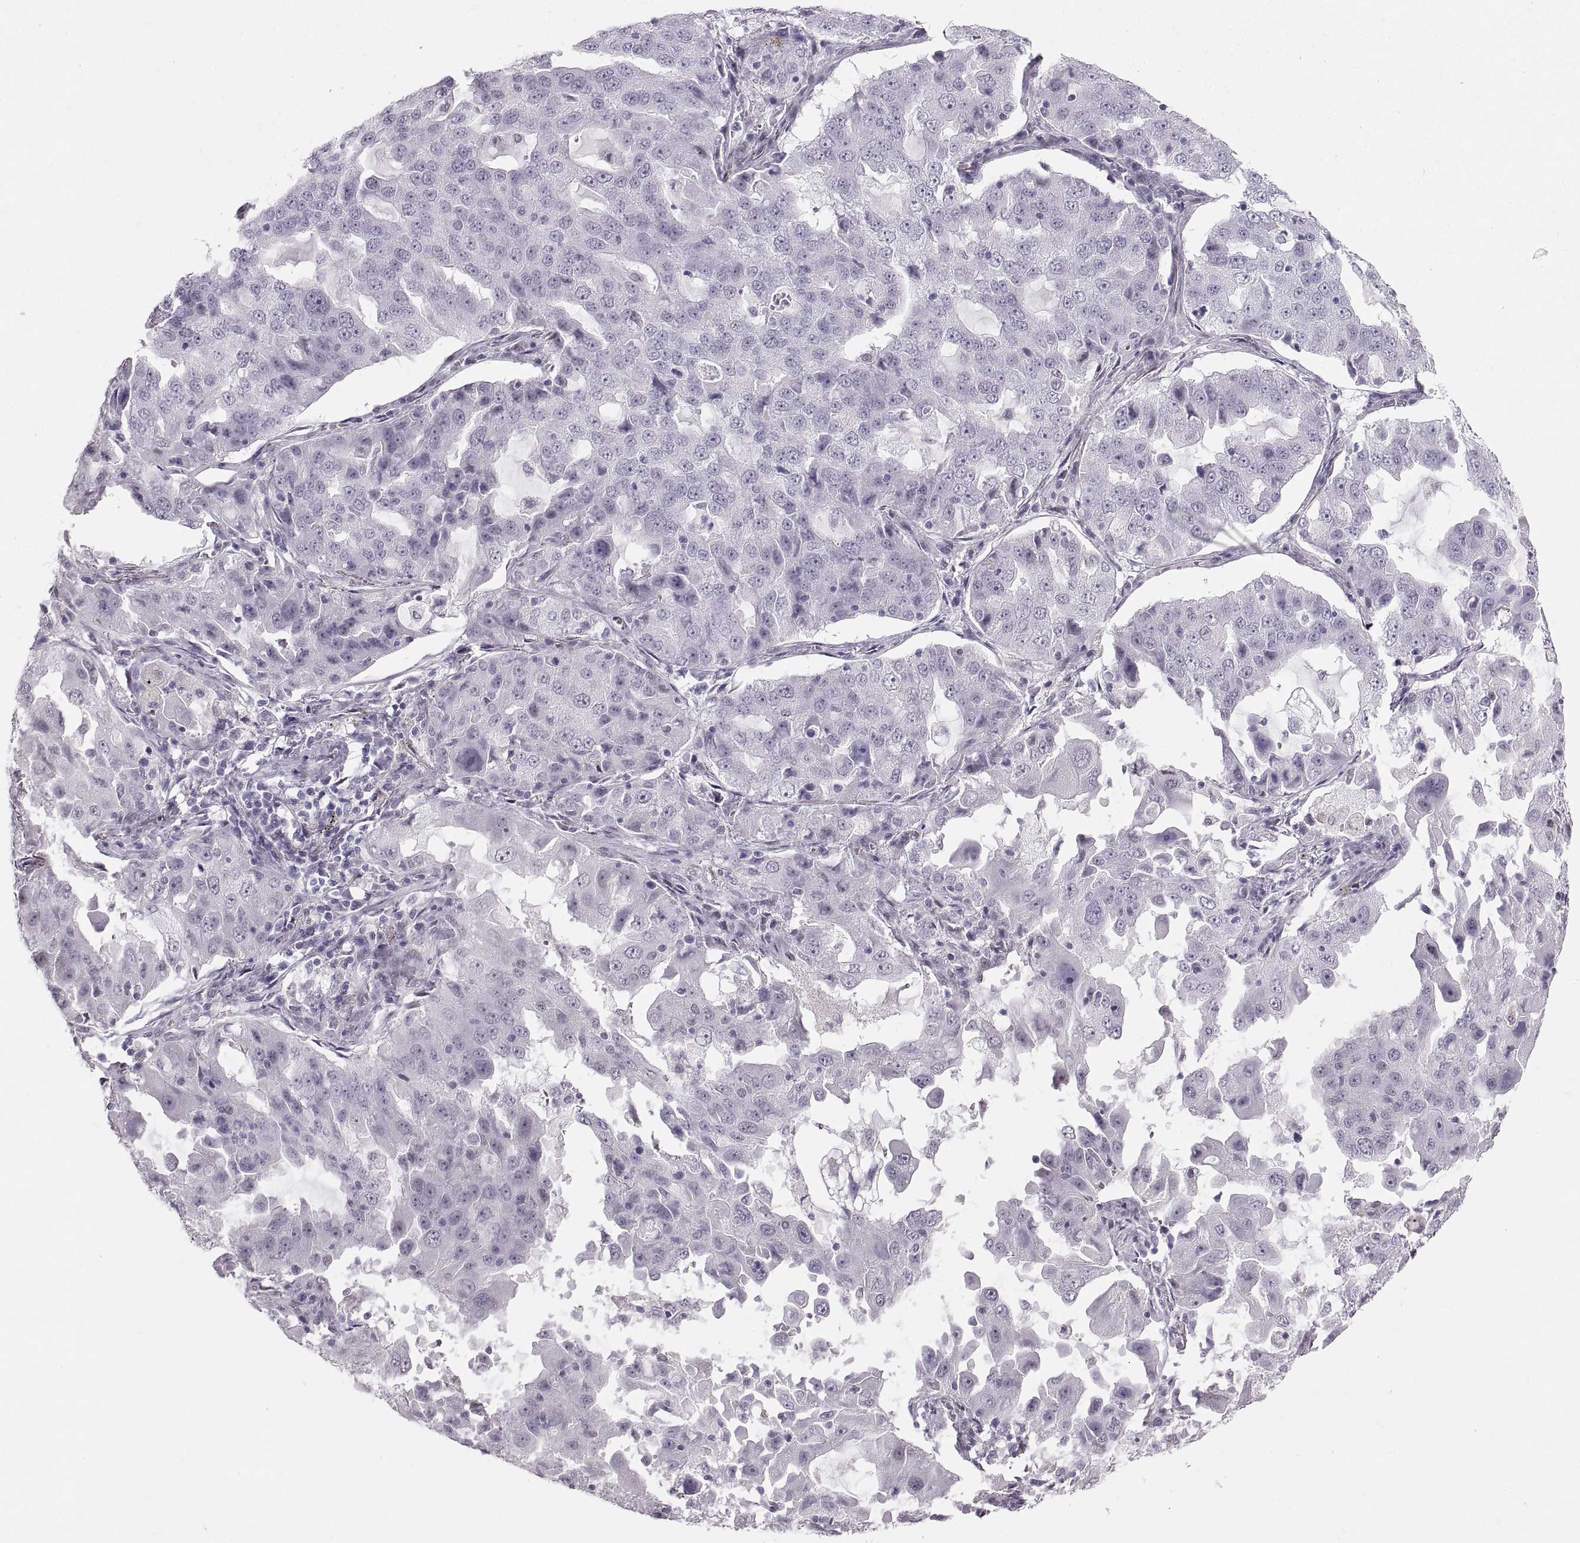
{"staining": {"intensity": "negative", "quantity": "none", "location": "none"}, "tissue": "lung cancer", "cell_type": "Tumor cells", "image_type": "cancer", "snomed": [{"axis": "morphology", "description": "Adenocarcinoma, NOS"}, {"axis": "topography", "description": "Lung"}], "caption": "Tumor cells show no significant protein positivity in lung adenocarcinoma. Brightfield microscopy of immunohistochemistry (IHC) stained with DAB (brown) and hematoxylin (blue), captured at high magnification.", "gene": "NANOS3", "patient": {"sex": "female", "age": 61}}